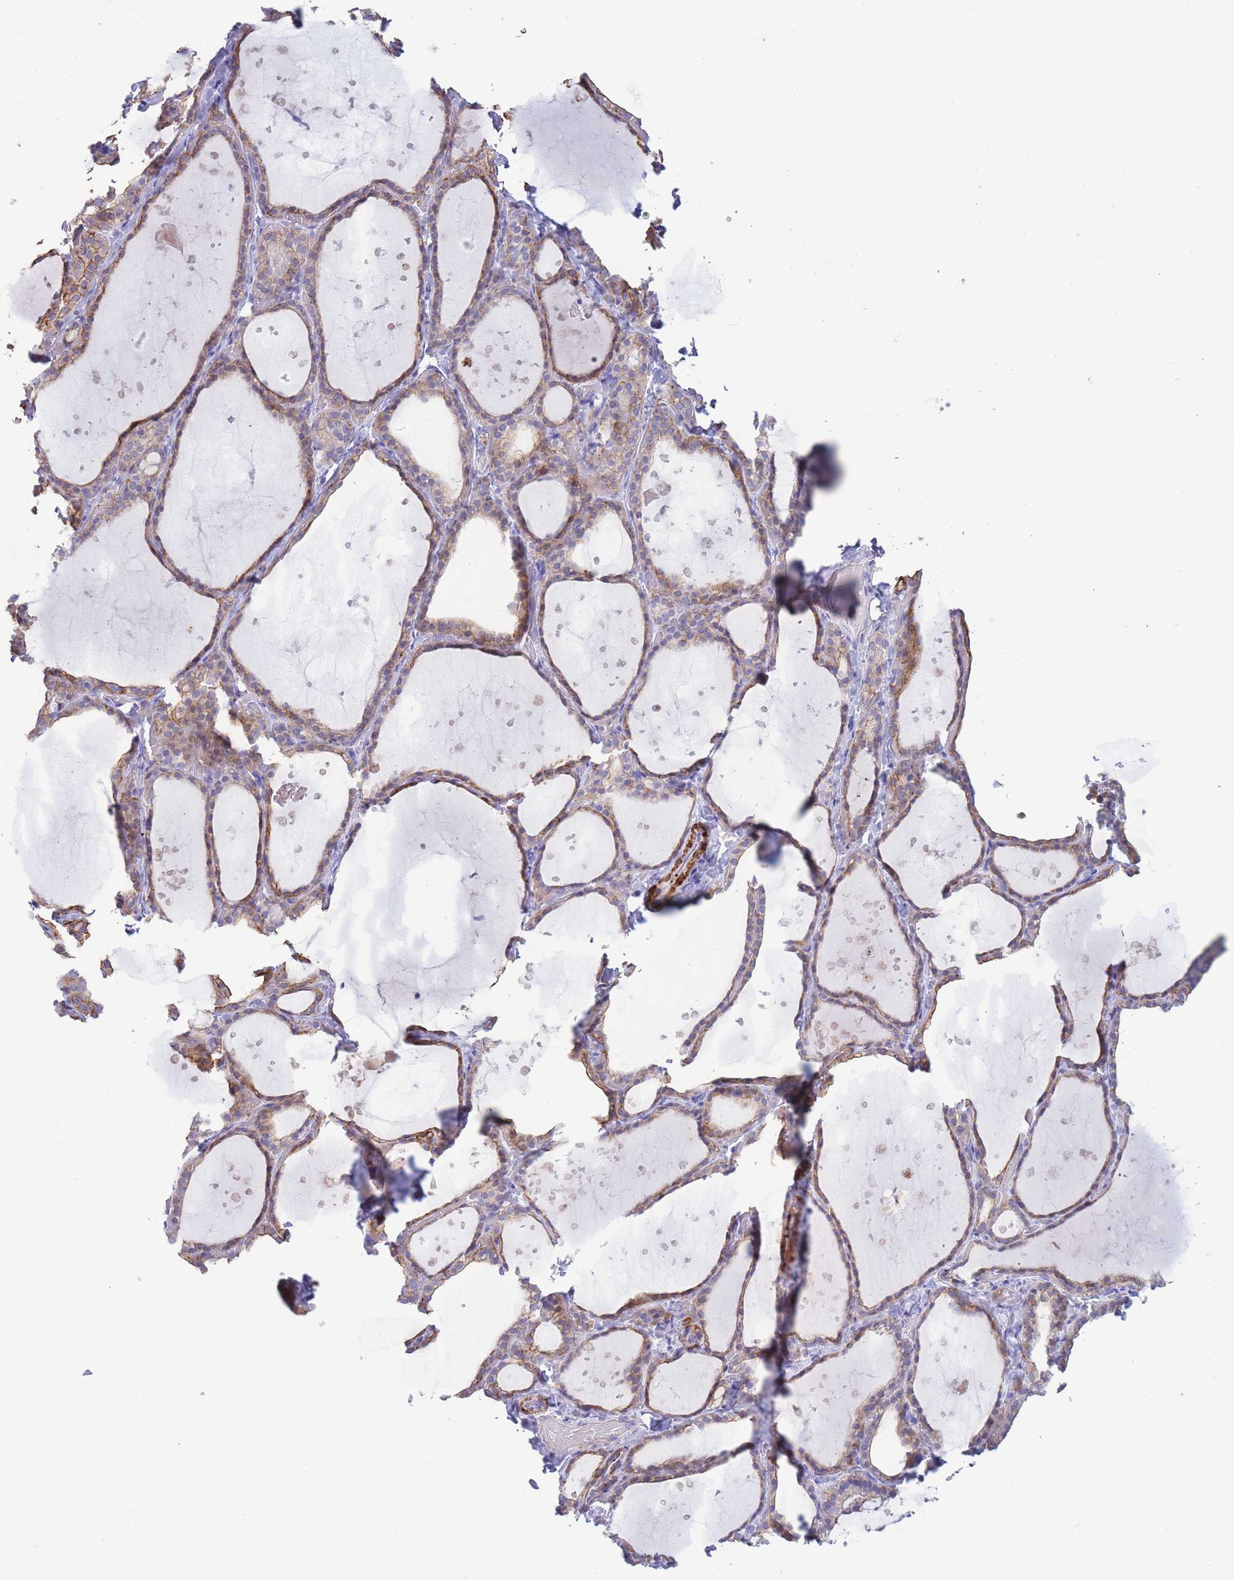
{"staining": {"intensity": "weak", "quantity": "25%-75%", "location": "cytoplasmic/membranous"}, "tissue": "thyroid gland", "cell_type": "Glandular cells", "image_type": "normal", "snomed": [{"axis": "morphology", "description": "Normal tissue, NOS"}, {"axis": "topography", "description": "Thyroid gland"}], "caption": "Weak cytoplasmic/membranous positivity for a protein is seen in approximately 25%-75% of glandular cells of unremarkable thyroid gland using IHC.", "gene": "VWA8", "patient": {"sex": "female", "age": 44}}